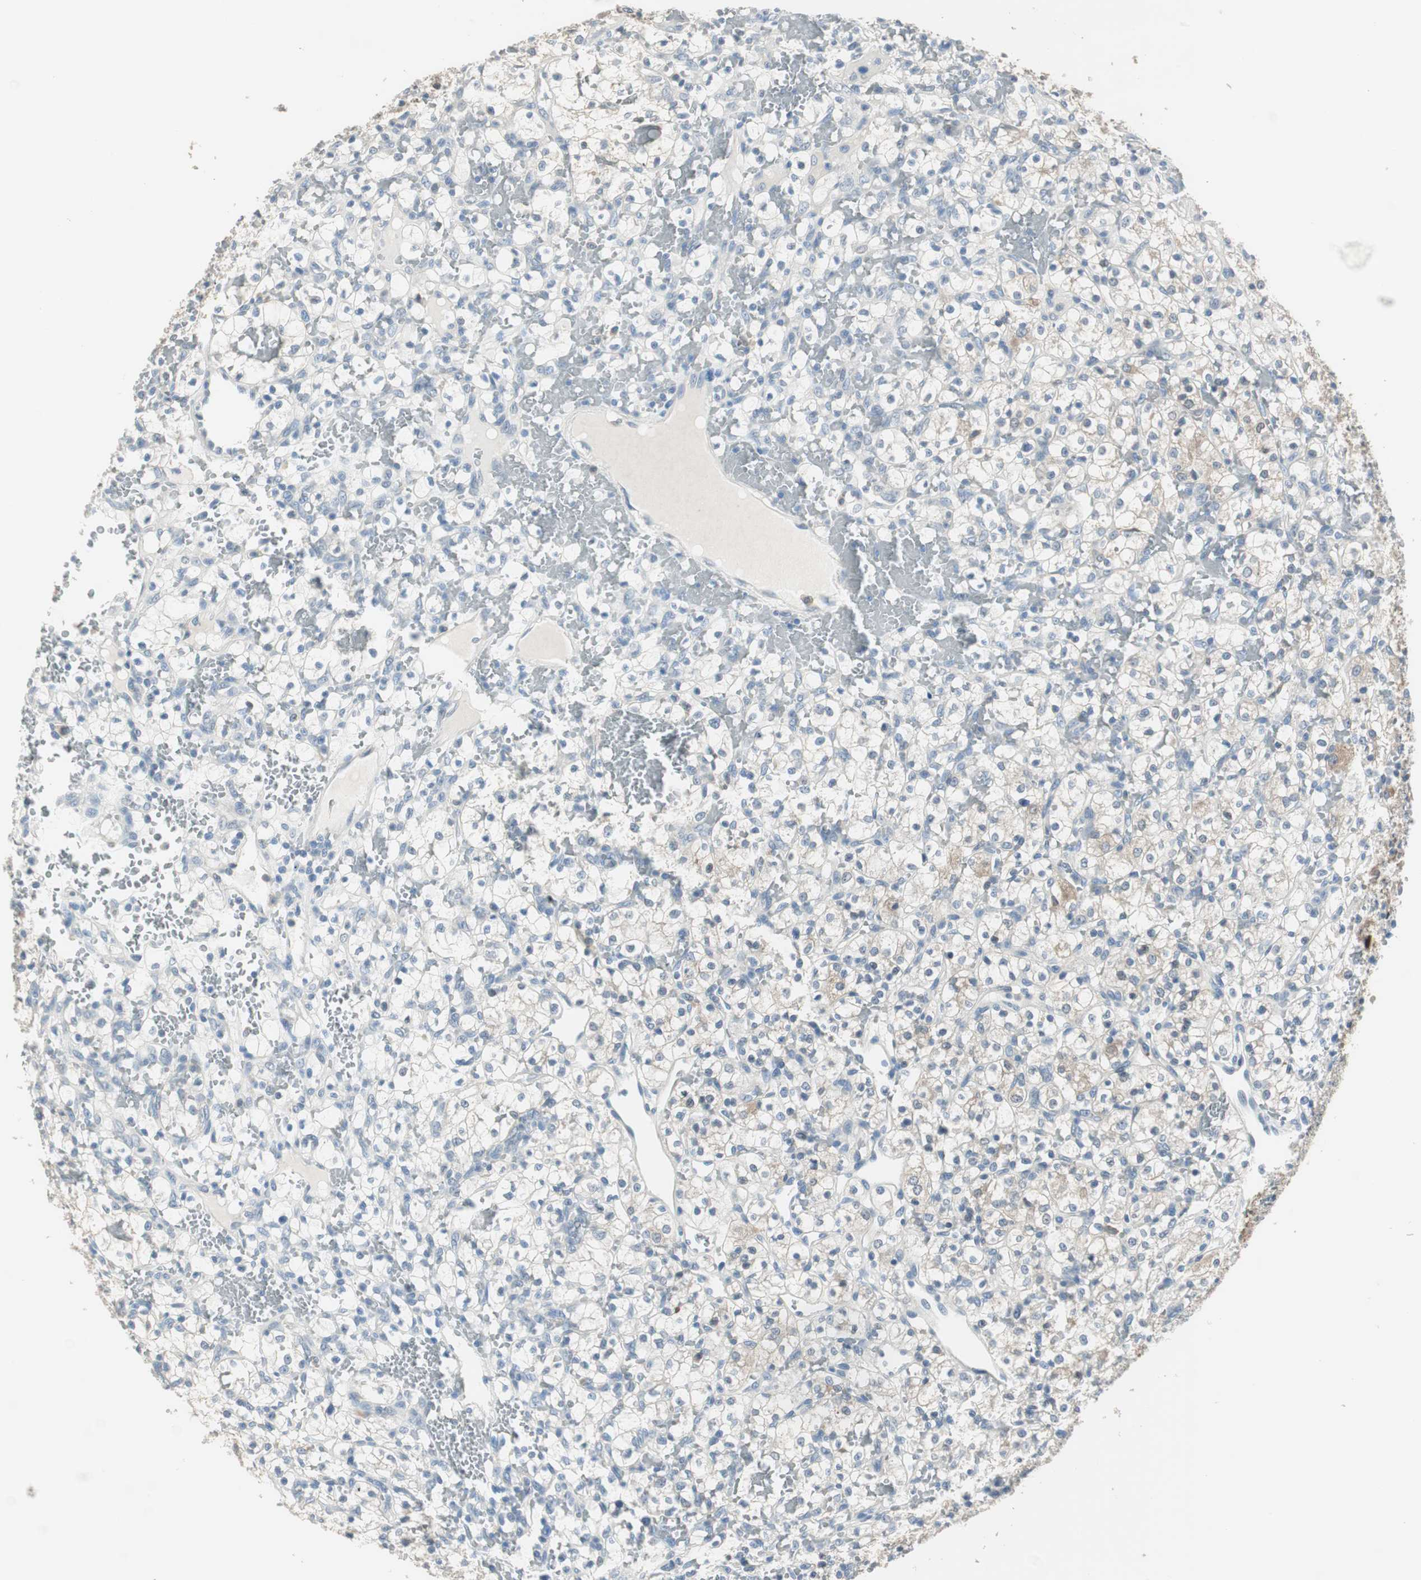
{"staining": {"intensity": "negative", "quantity": "none", "location": "none"}, "tissue": "renal cancer", "cell_type": "Tumor cells", "image_type": "cancer", "snomed": [{"axis": "morphology", "description": "Adenocarcinoma, NOS"}, {"axis": "topography", "description": "Kidney"}], "caption": "Immunohistochemical staining of renal cancer exhibits no significant positivity in tumor cells. (IHC, brightfield microscopy, high magnification).", "gene": "MSTO1", "patient": {"sex": "female", "age": 60}}